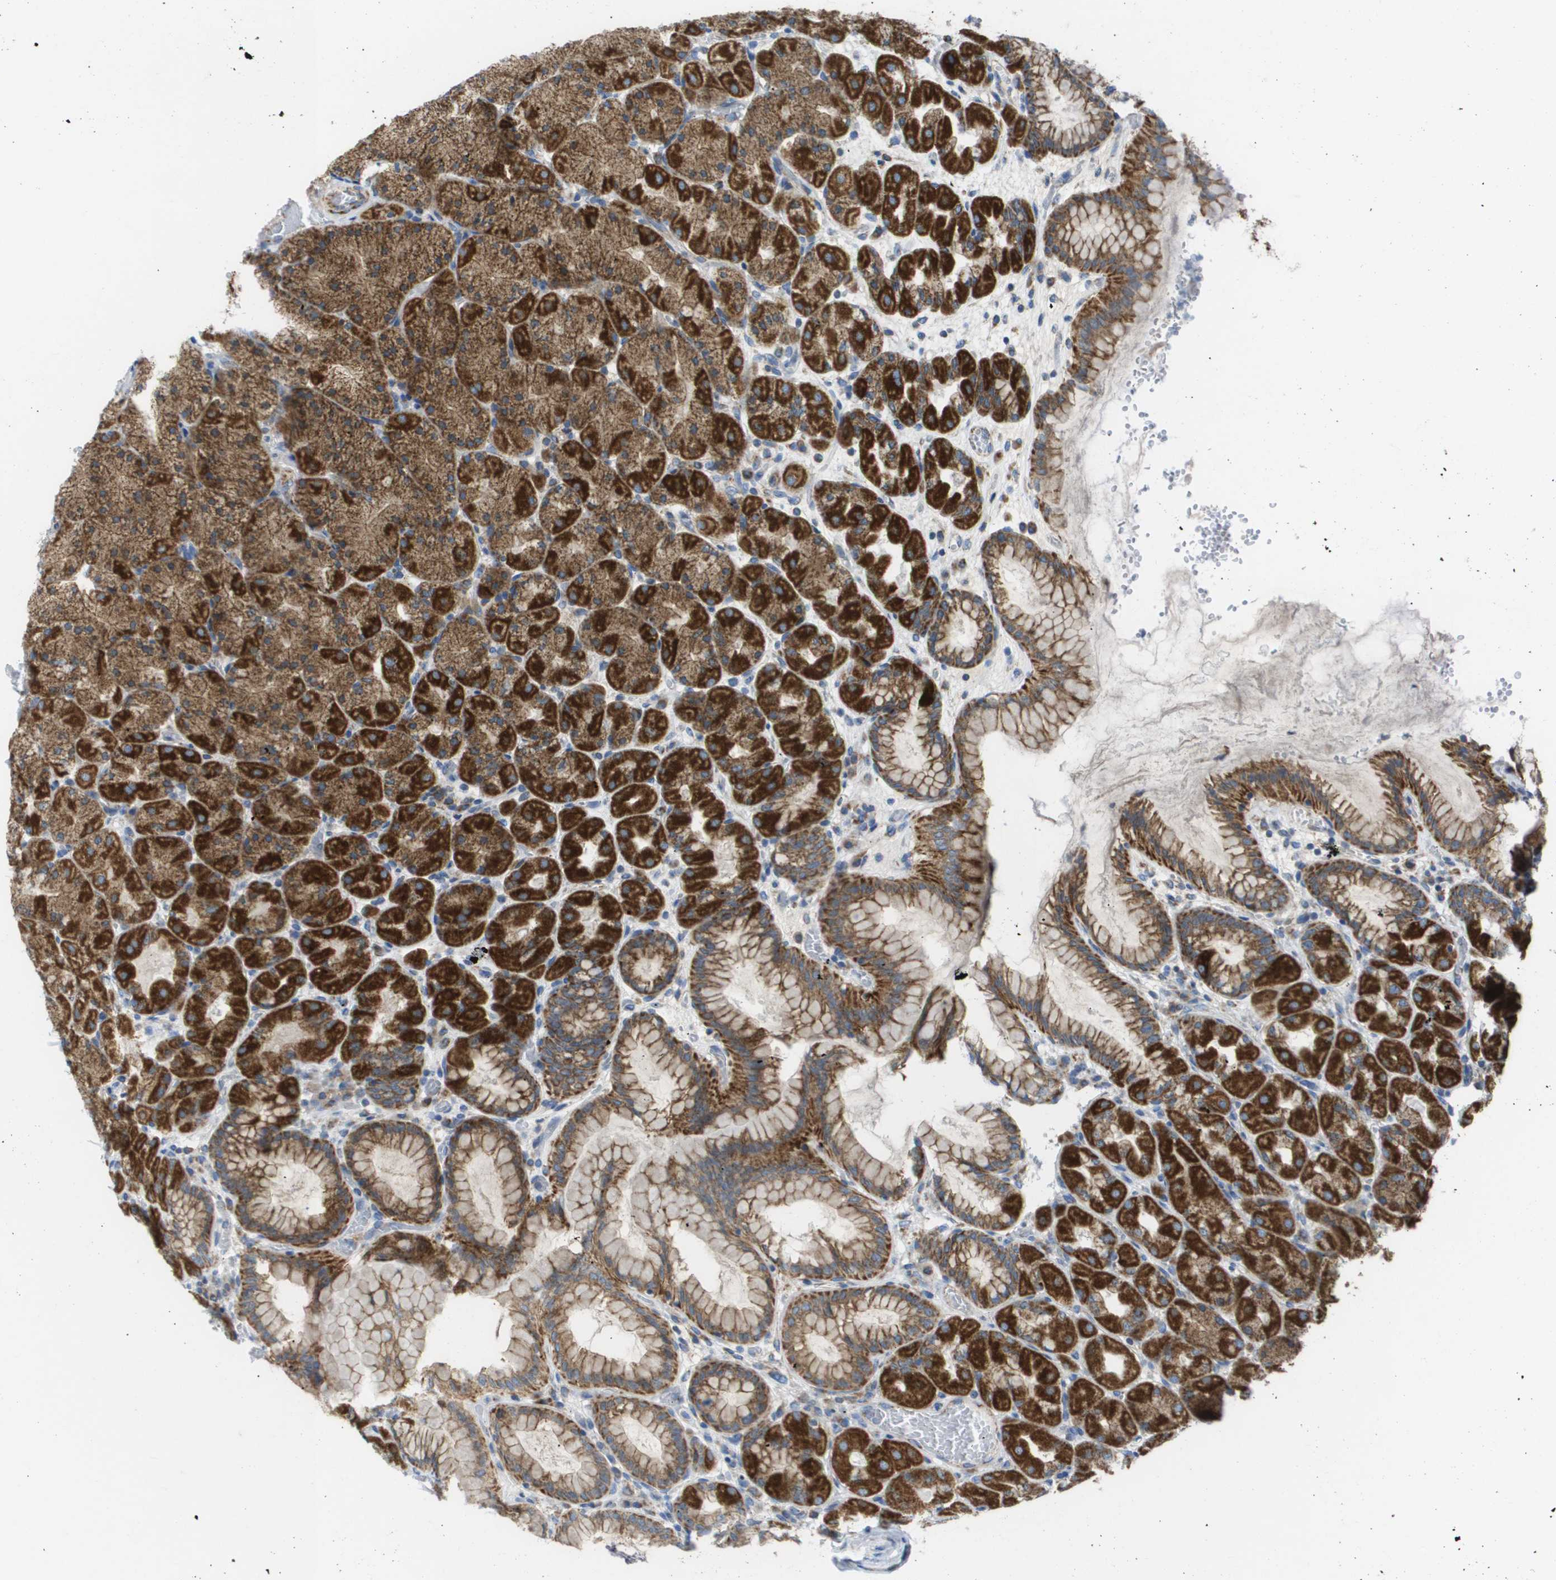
{"staining": {"intensity": "strong", "quantity": ">75%", "location": "cytoplasmic/membranous"}, "tissue": "stomach", "cell_type": "Glandular cells", "image_type": "normal", "snomed": [{"axis": "morphology", "description": "Normal tissue, NOS"}, {"axis": "topography", "description": "Stomach, upper"}], "caption": "Immunohistochemistry (DAB (3,3'-diaminobenzidine)) staining of normal human stomach shows strong cytoplasmic/membranous protein positivity in about >75% of glandular cells. The staining is performed using DAB (3,3'-diaminobenzidine) brown chromogen to label protein expression. The nuclei are counter-stained blue using hematoxylin.", "gene": "FIS1", "patient": {"sex": "female", "age": 56}}